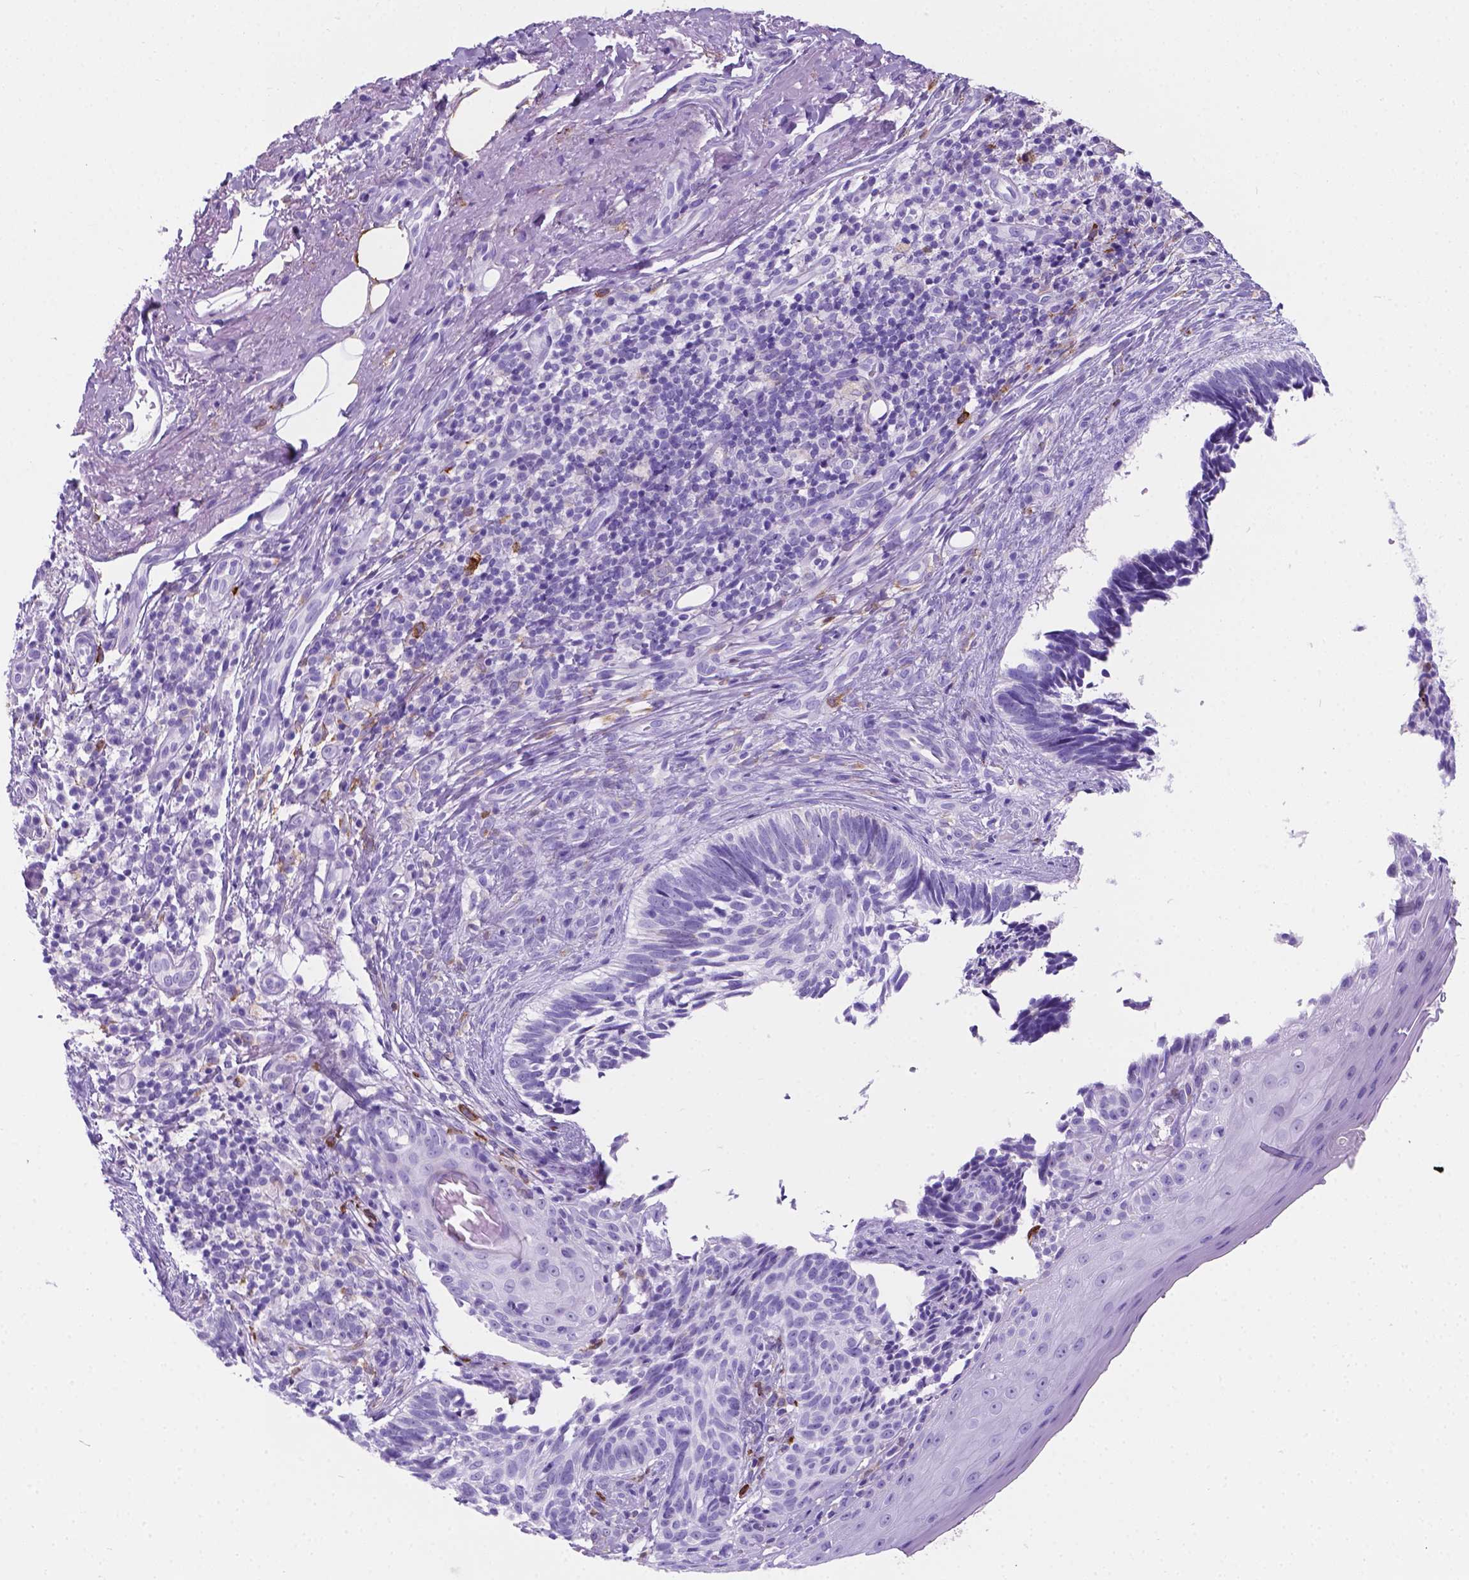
{"staining": {"intensity": "negative", "quantity": "none", "location": "none"}, "tissue": "skin cancer", "cell_type": "Tumor cells", "image_type": "cancer", "snomed": [{"axis": "morphology", "description": "Normal tissue, NOS"}, {"axis": "morphology", "description": "Basal cell carcinoma"}, {"axis": "topography", "description": "Skin"}], "caption": "An immunohistochemistry micrograph of skin cancer is shown. There is no staining in tumor cells of skin cancer.", "gene": "MACF1", "patient": {"sex": "male", "age": 68}}